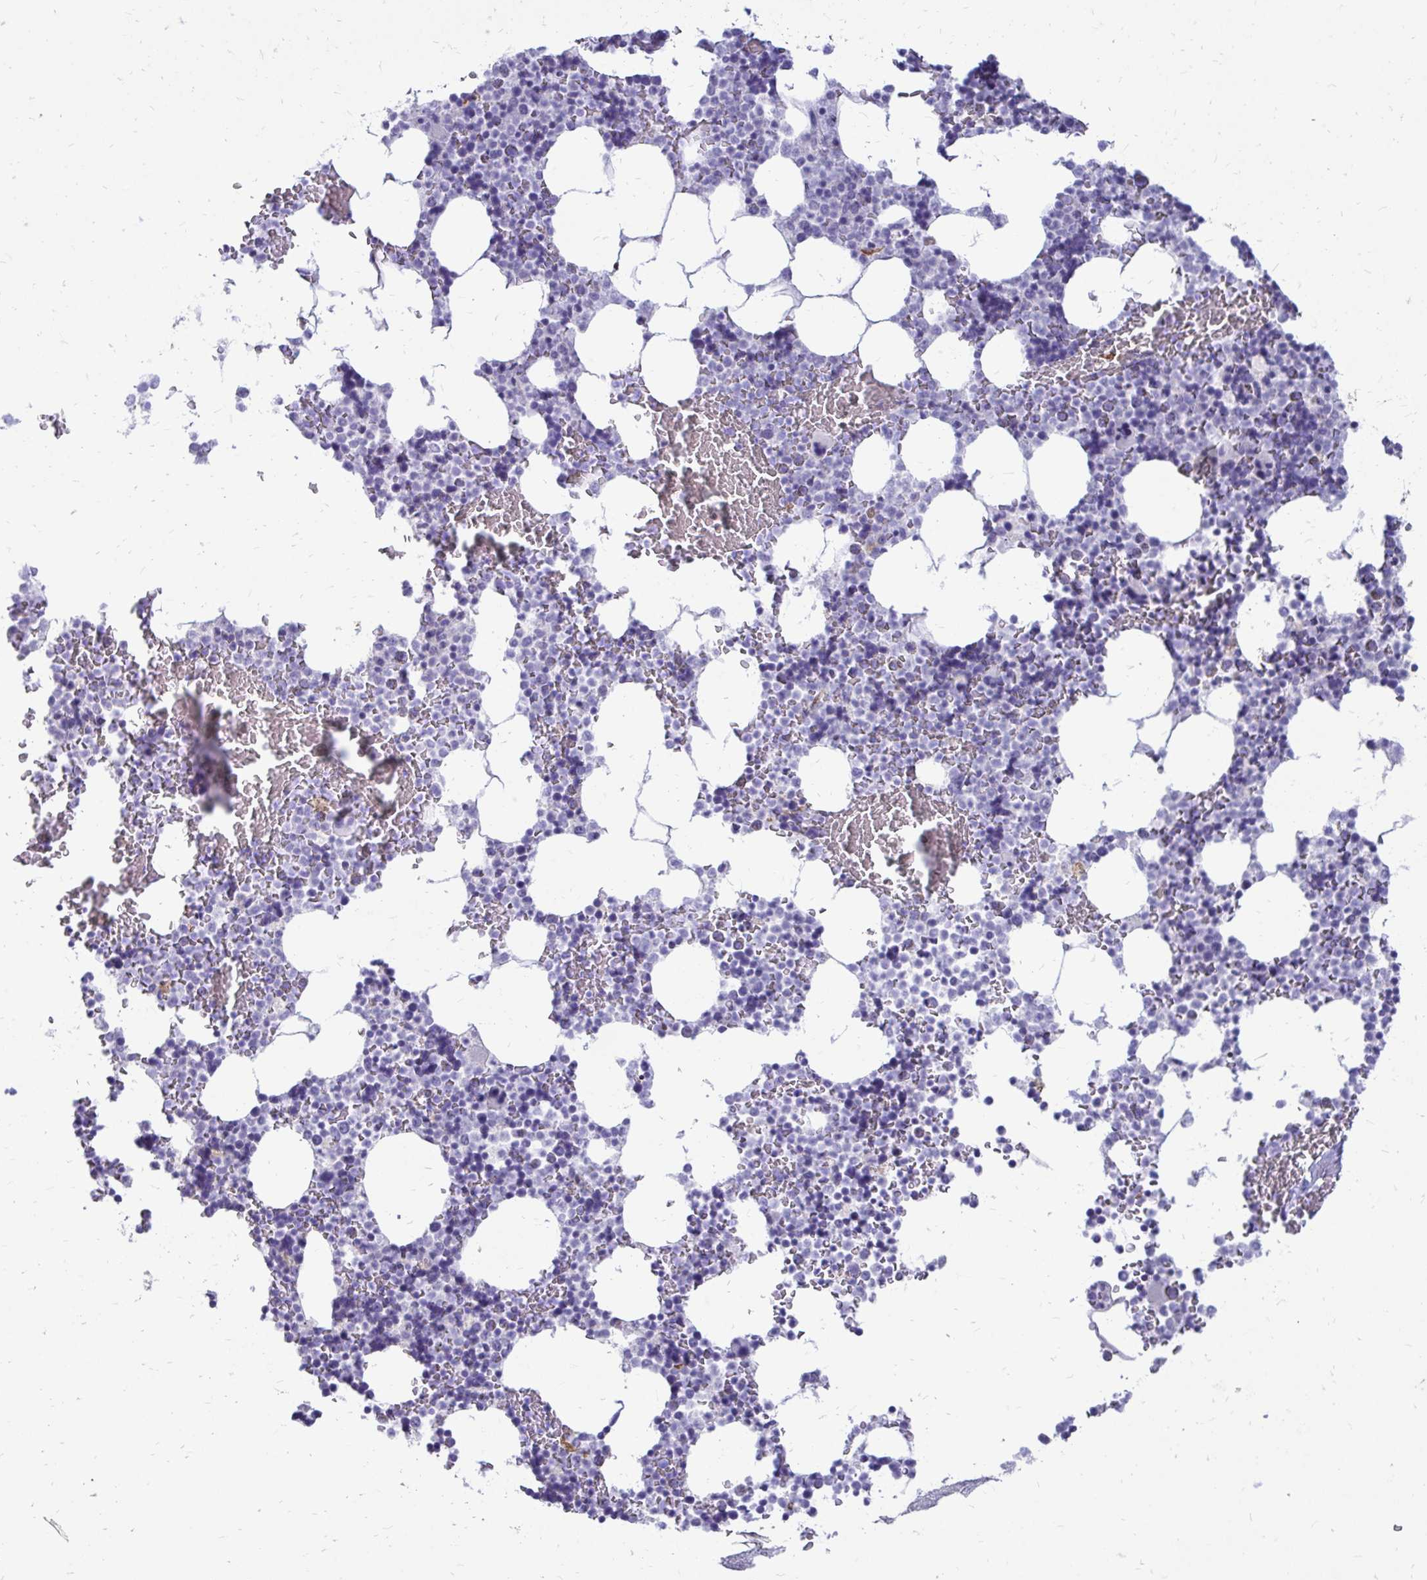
{"staining": {"intensity": "moderate", "quantity": "<25%", "location": "cytoplasmic/membranous"}, "tissue": "bone marrow", "cell_type": "Hematopoietic cells", "image_type": "normal", "snomed": [{"axis": "morphology", "description": "Normal tissue, NOS"}, {"axis": "topography", "description": "Bone marrow"}], "caption": "Brown immunohistochemical staining in normal human bone marrow displays moderate cytoplasmic/membranous positivity in approximately <25% of hematopoietic cells.", "gene": "NANOGNB", "patient": {"sex": "female", "age": 42}}